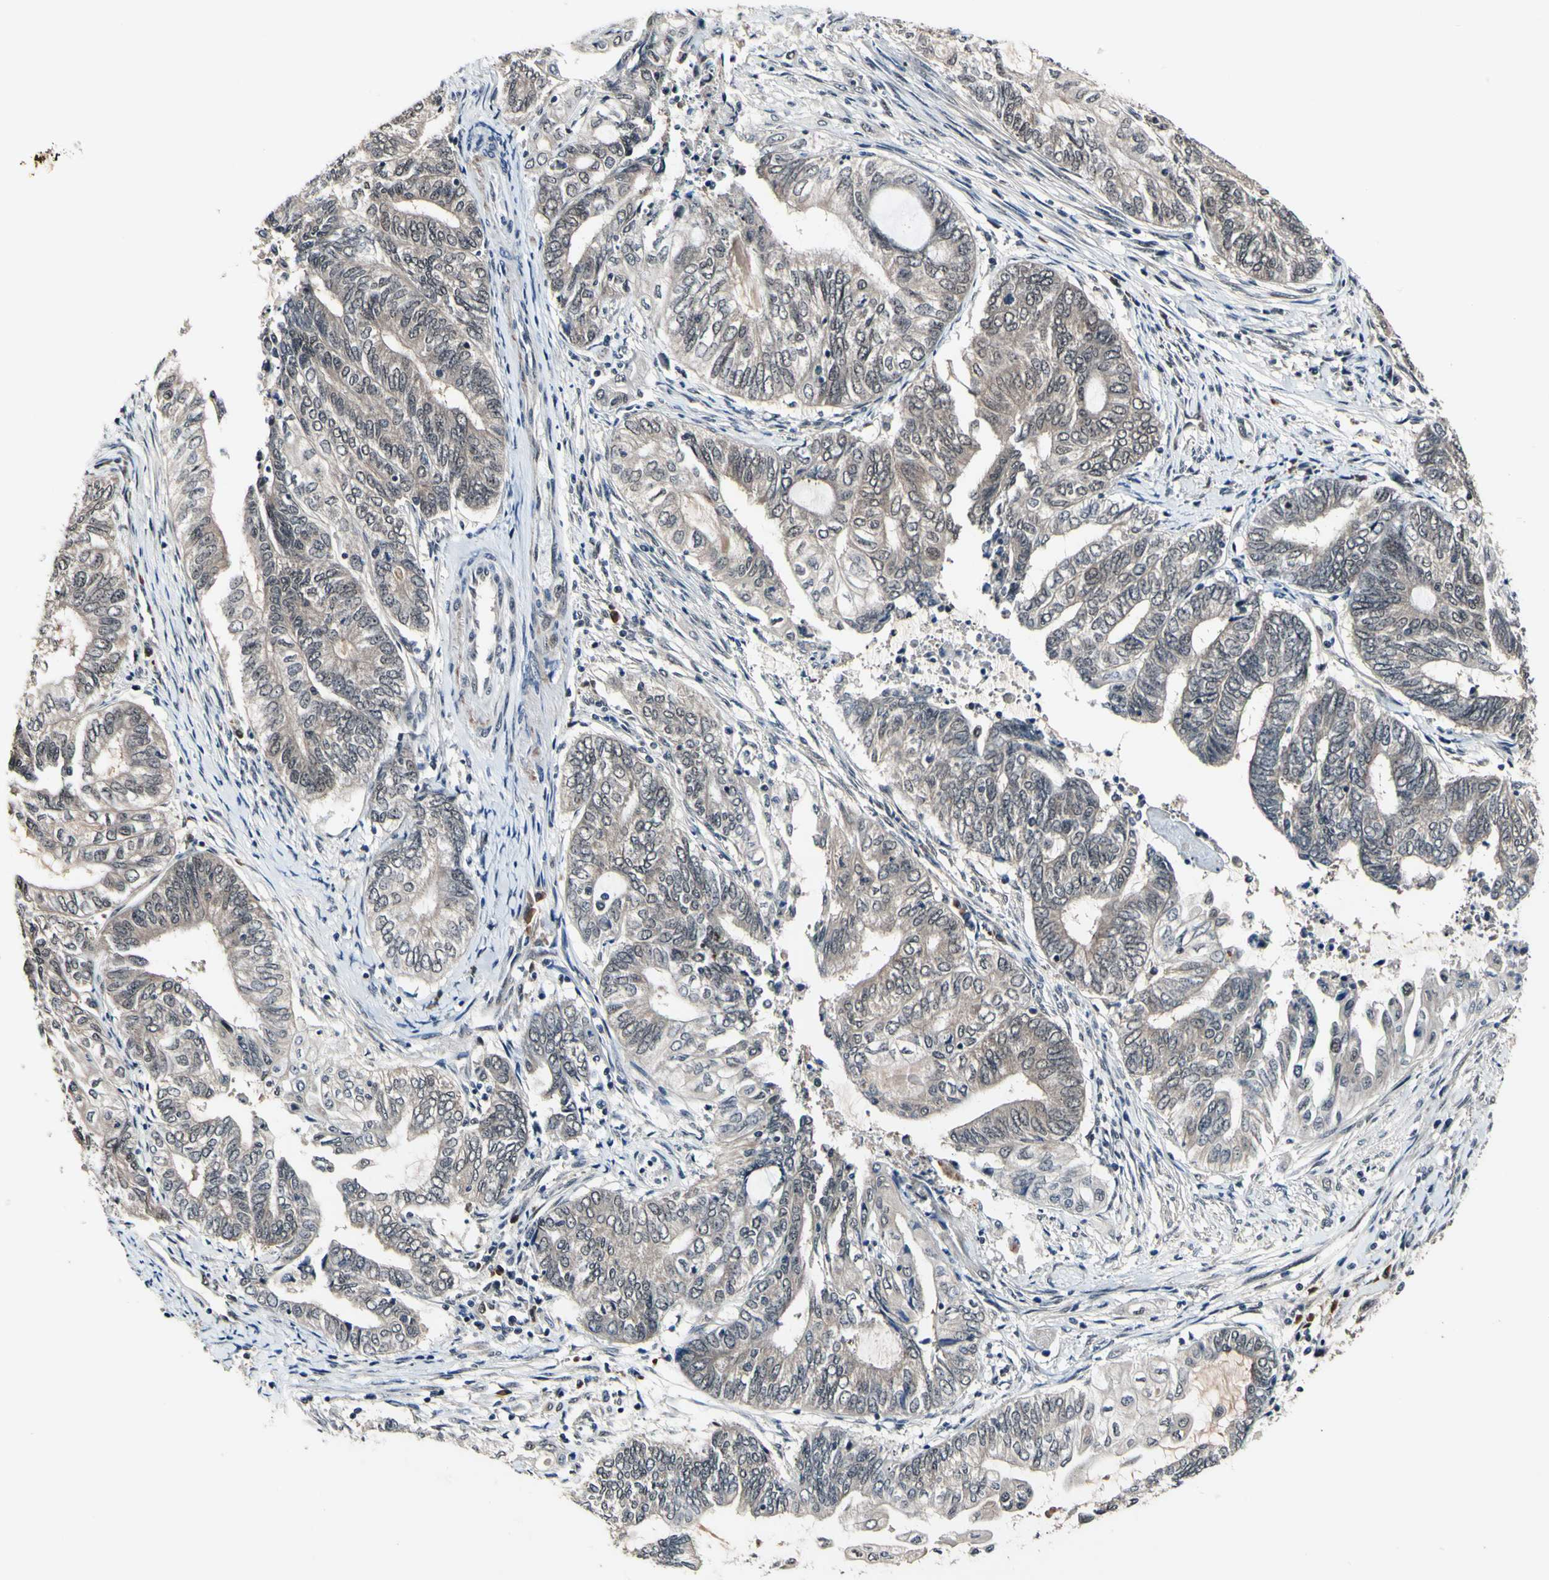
{"staining": {"intensity": "weak", "quantity": ">75%", "location": "cytoplasmic/membranous"}, "tissue": "endometrial cancer", "cell_type": "Tumor cells", "image_type": "cancer", "snomed": [{"axis": "morphology", "description": "Adenocarcinoma, NOS"}, {"axis": "topography", "description": "Uterus"}, {"axis": "topography", "description": "Endometrium"}], "caption": "Immunohistochemical staining of endometrial adenocarcinoma displays weak cytoplasmic/membranous protein expression in approximately >75% of tumor cells.", "gene": "PSMD10", "patient": {"sex": "female", "age": 70}}